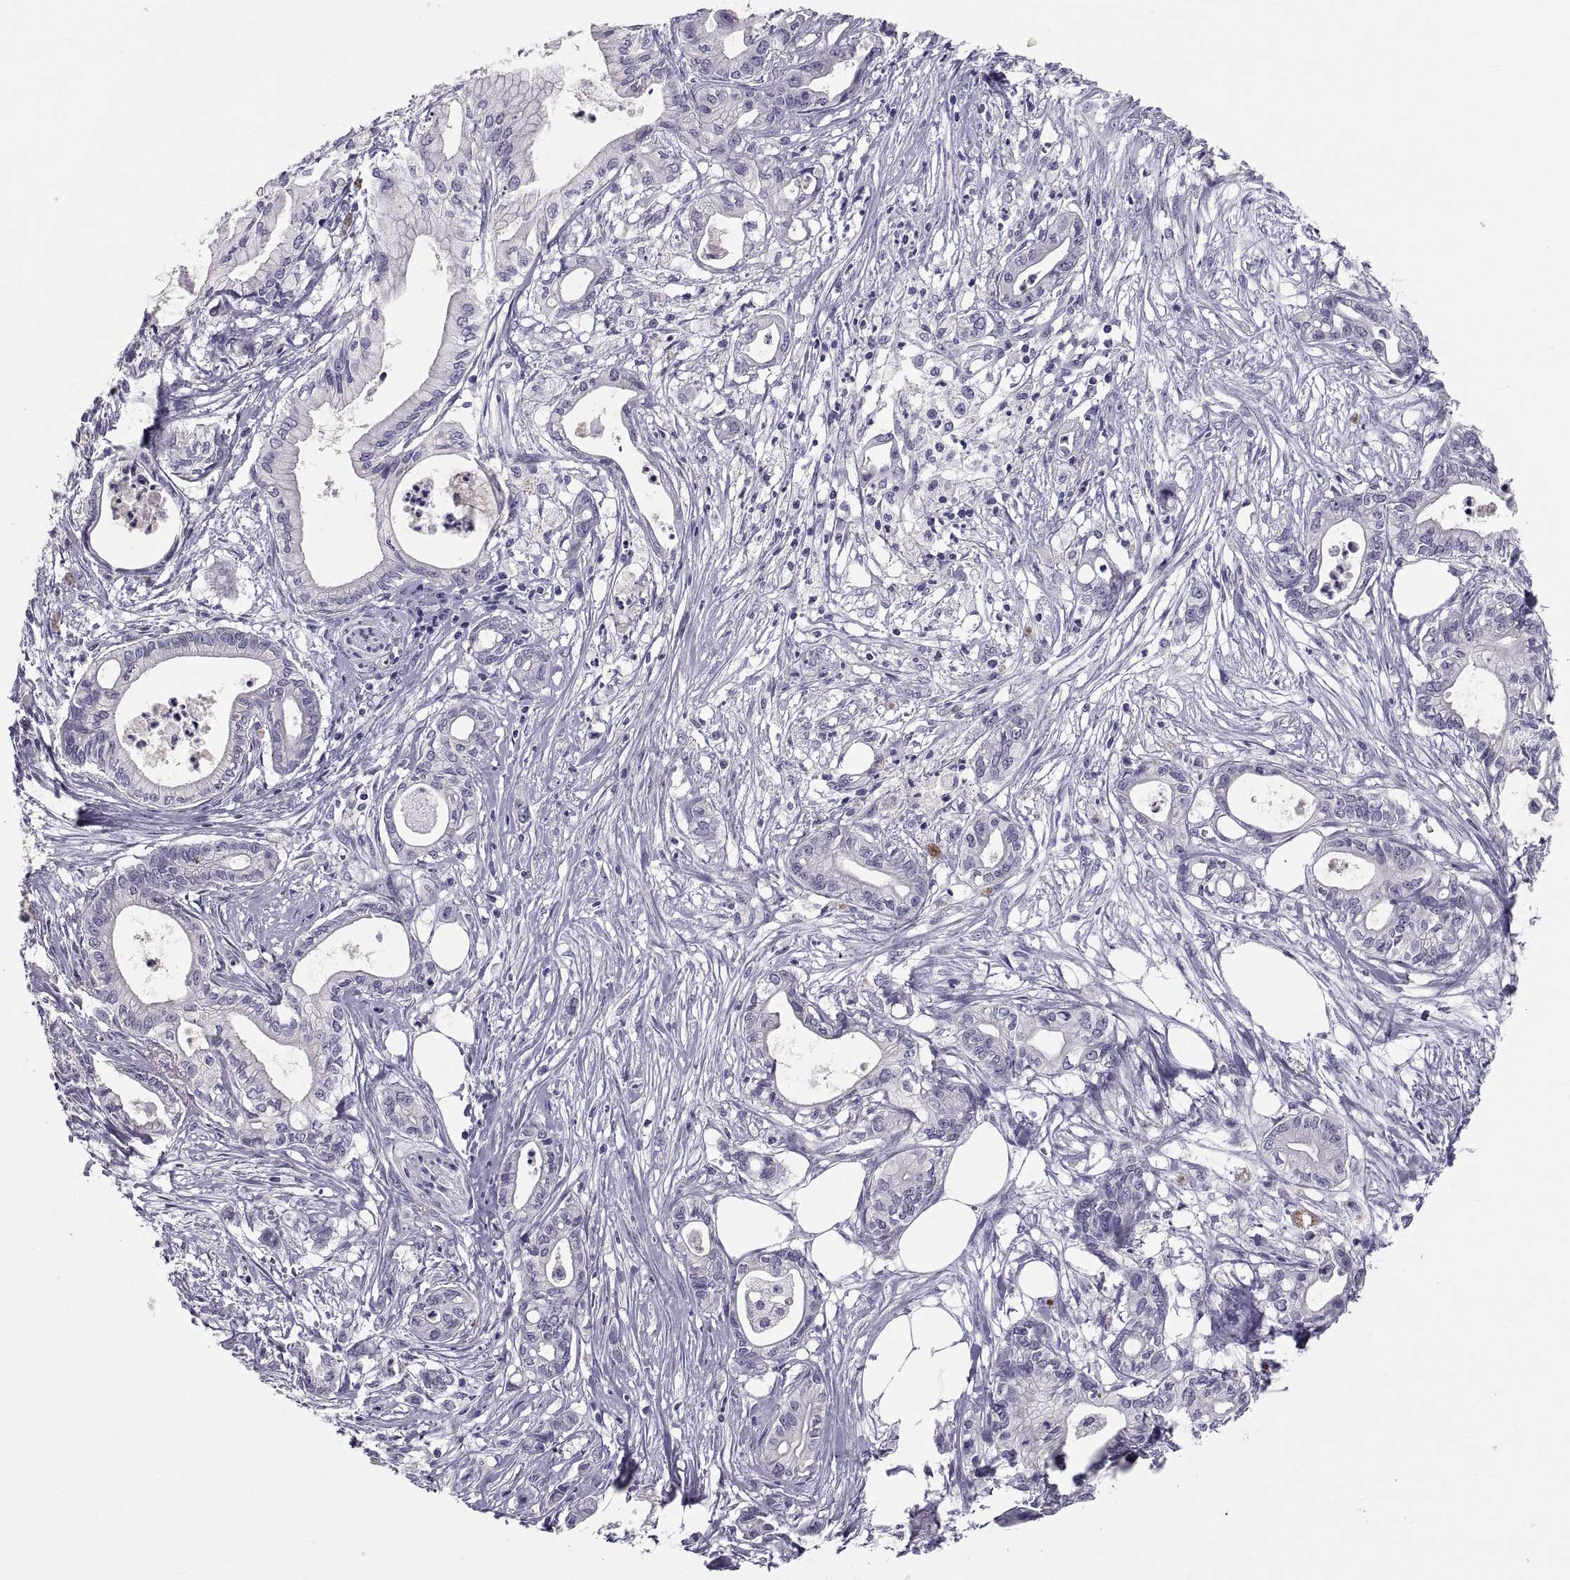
{"staining": {"intensity": "negative", "quantity": "none", "location": "none"}, "tissue": "pancreatic cancer", "cell_type": "Tumor cells", "image_type": "cancer", "snomed": [{"axis": "morphology", "description": "Adenocarcinoma, NOS"}, {"axis": "topography", "description": "Pancreas"}], "caption": "Protein analysis of pancreatic cancer (adenocarcinoma) shows no significant staining in tumor cells.", "gene": "PDZRN4", "patient": {"sex": "male", "age": 71}}